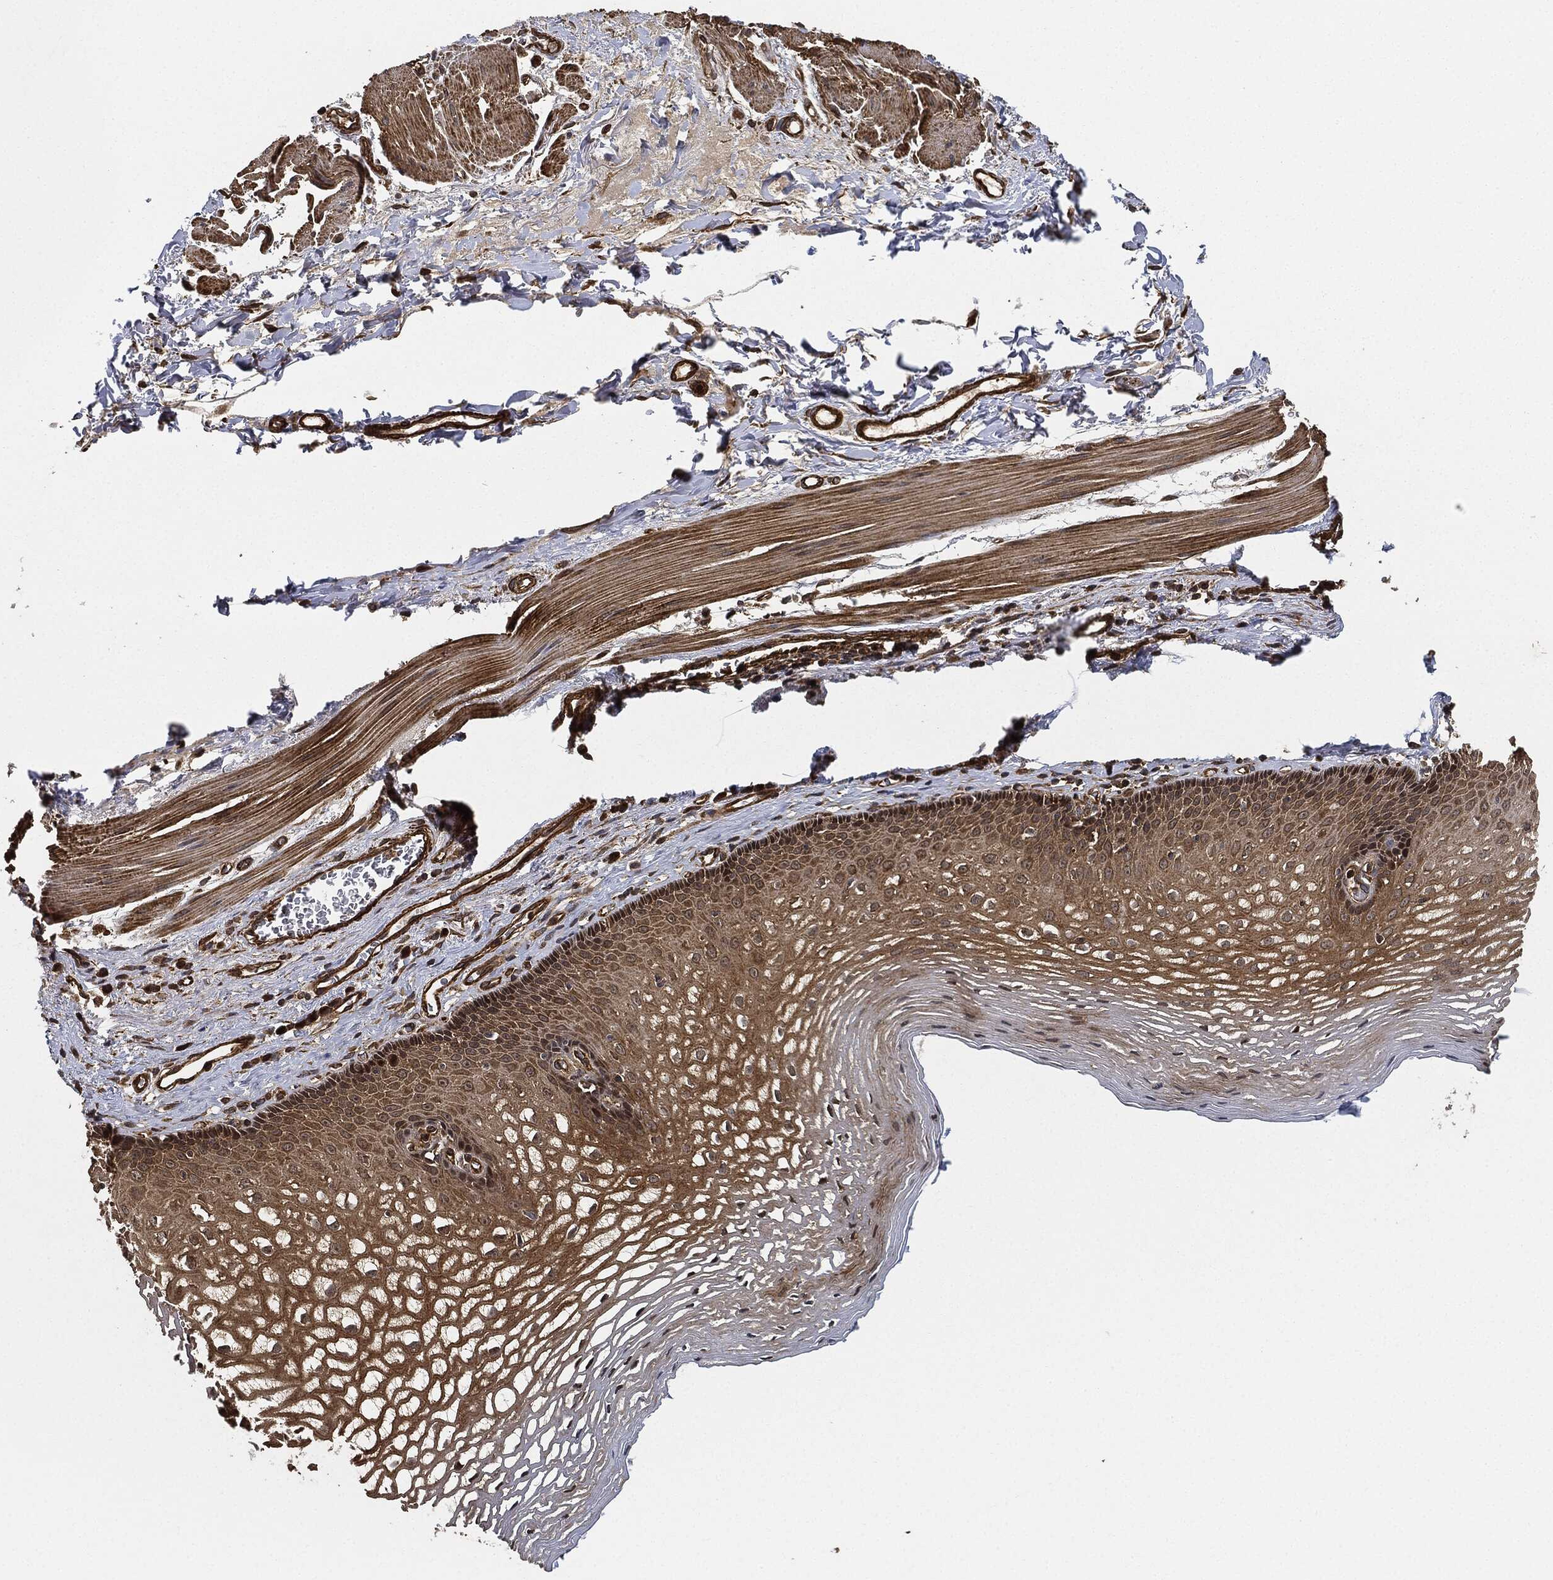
{"staining": {"intensity": "moderate", "quantity": ">75%", "location": "cytoplasmic/membranous"}, "tissue": "esophagus", "cell_type": "Squamous epithelial cells", "image_type": "normal", "snomed": [{"axis": "morphology", "description": "Normal tissue, NOS"}, {"axis": "topography", "description": "Esophagus"}], "caption": "This histopathology image reveals unremarkable esophagus stained with IHC to label a protein in brown. The cytoplasmic/membranous of squamous epithelial cells show moderate positivity for the protein. Nuclei are counter-stained blue.", "gene": "CEP290", "patient": {"sex": "male", "age": 76}}